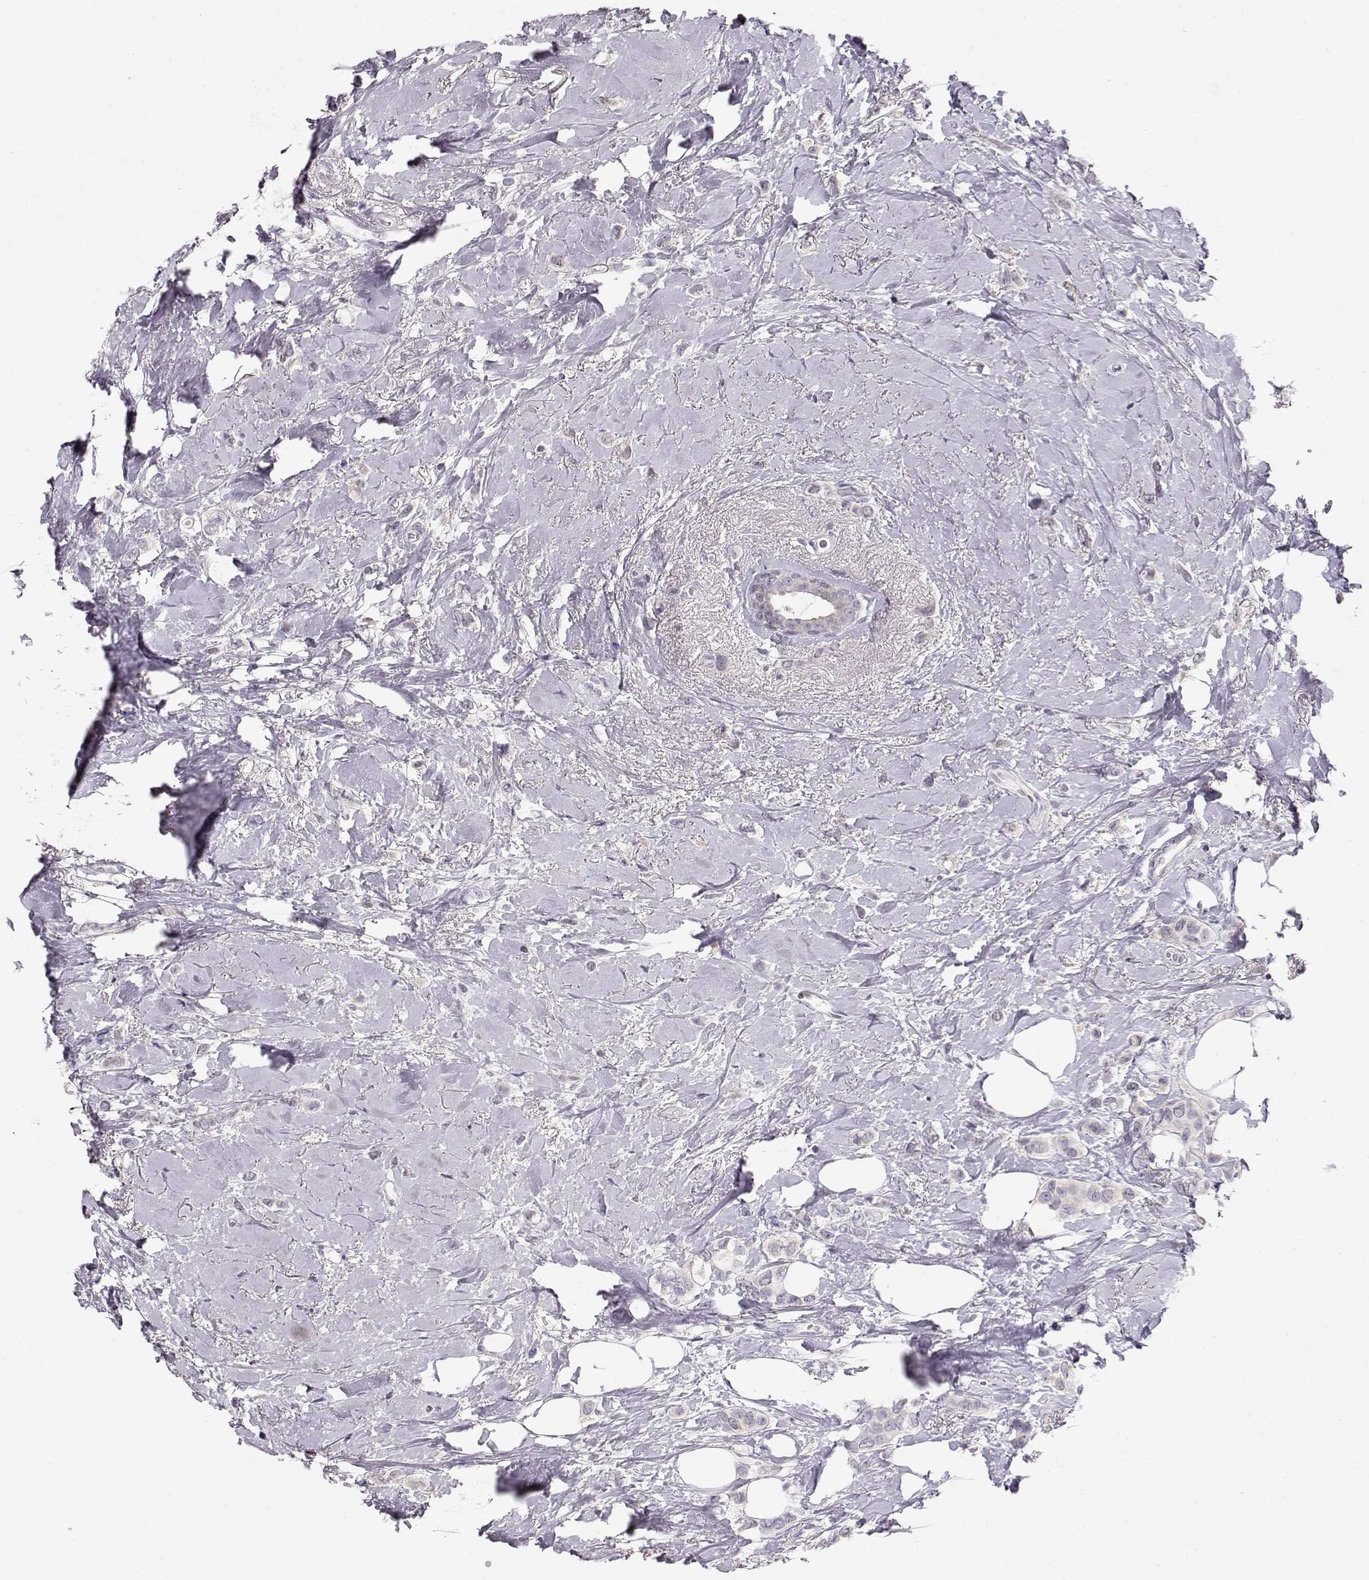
{"staining": {"intensity": "negative", "quantity": "none", "location": "none"}, "tissue": "breast cancer", "cell_type": "Tumor cells", "image_type": "cancer", "snomed": [{"axis": "morphology", "description": "Lobular carcinoma"}, {"axis": "topography", "description": "Breast"}], "caption": "IHC photomicrograph of breast cancer (lobular carcinoma) stained for a protein (brown), which exhibits no expression in tumor cells.", "gene": "TEPP", "patient": {"sex": "female", "age": 66}}